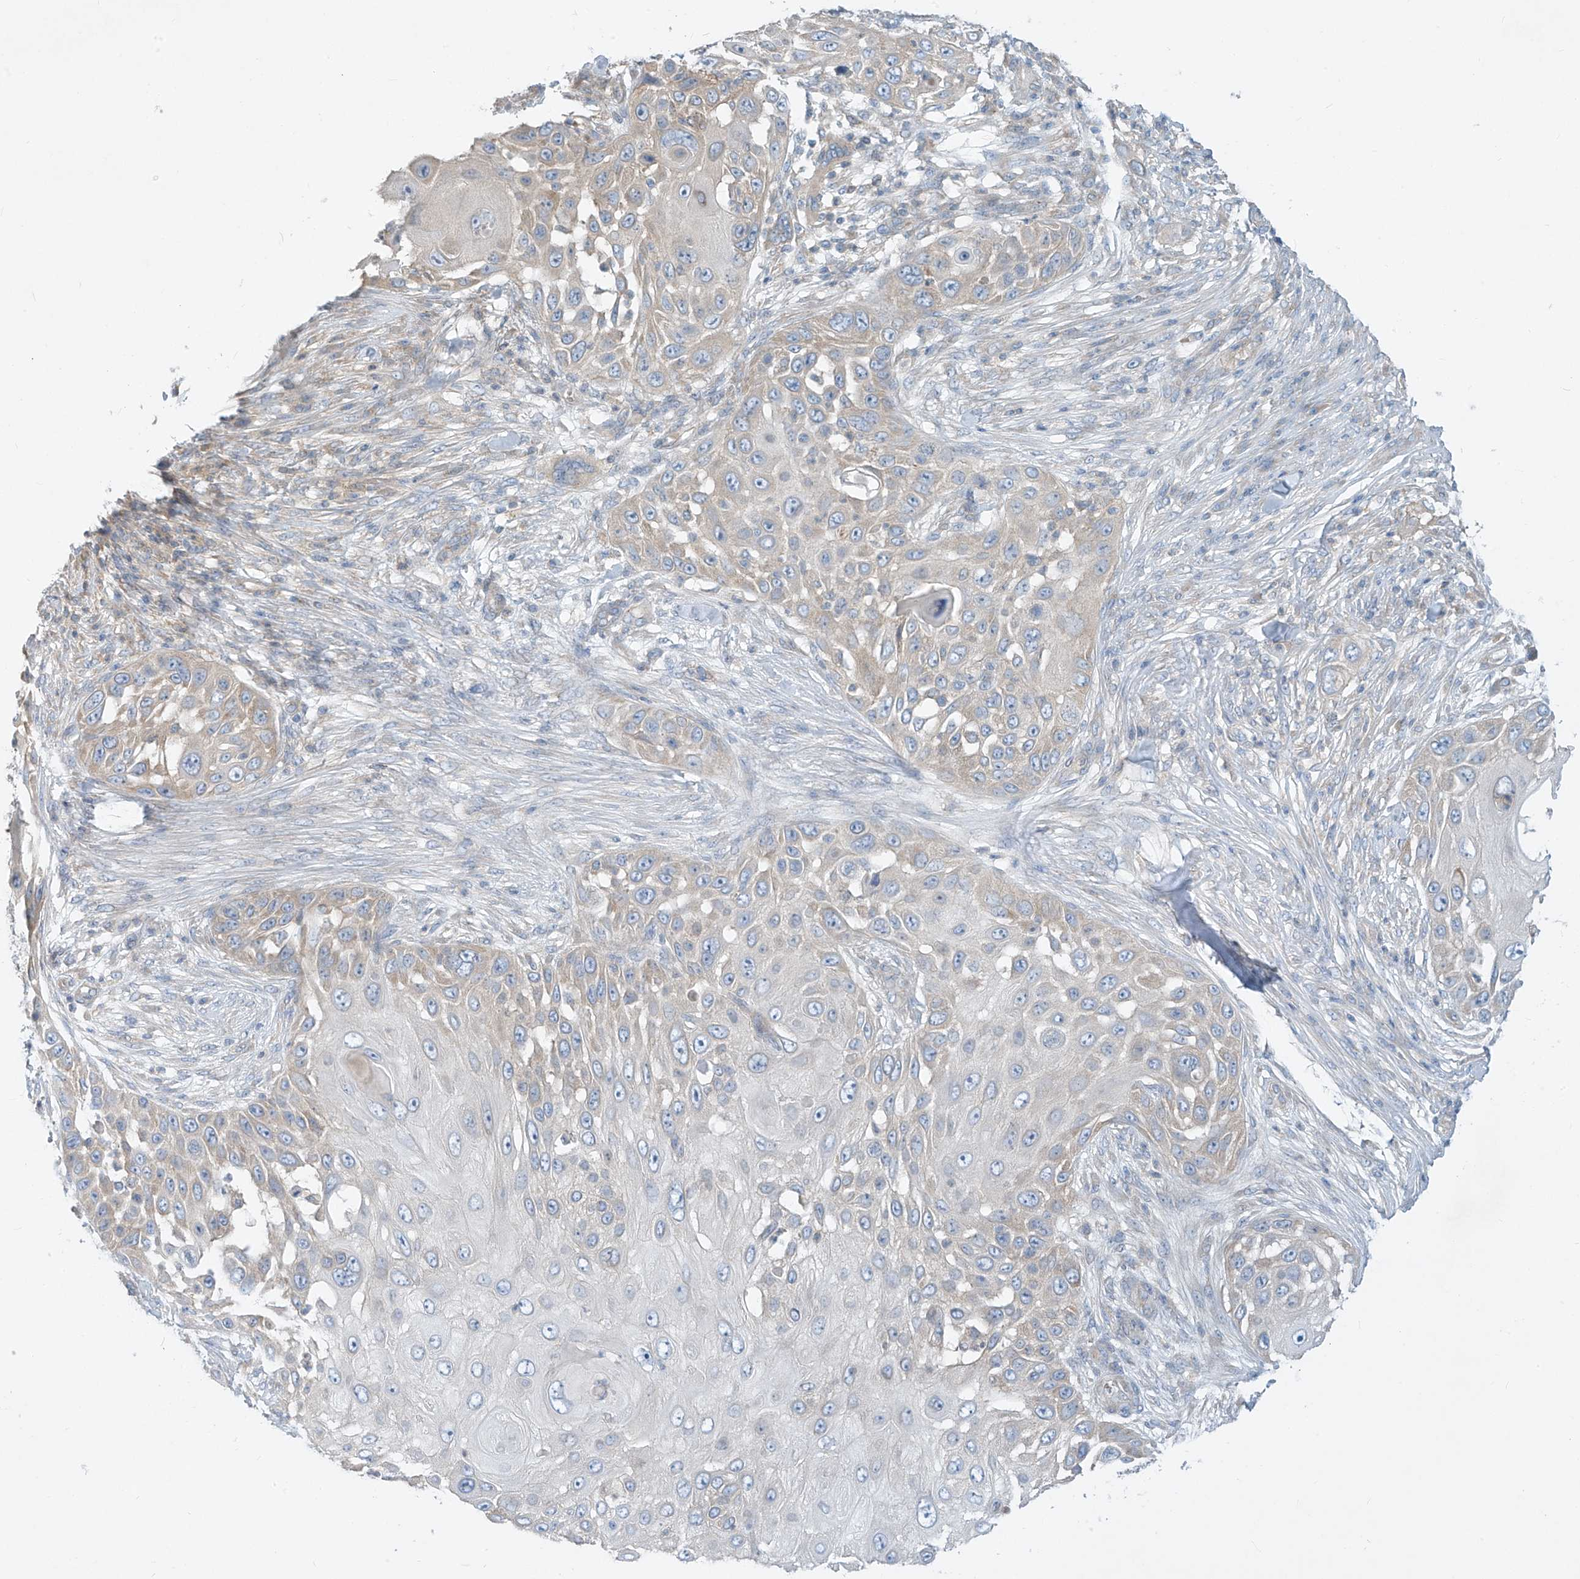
{"staining": {"intensity": "weak", "quantity": "<25%", "location": "cytoplasmic/membranous"}, "tissue": "skin cancer", "cell_type": "Tumor cells", "image_type": "cancer", "snomed": [{"axis": "morphology", "description": "Squamous cell carcinoma, NOS"}, {"axis": "topography", "description": "Skin"}], "caption": "DAB immunohistochemical staining of human skin cancer (squamous cell carcinoma) shows no significant expression in tumor cells.", "gene": "DGKQ", "patient": {"sex": "female", "age": 44}}